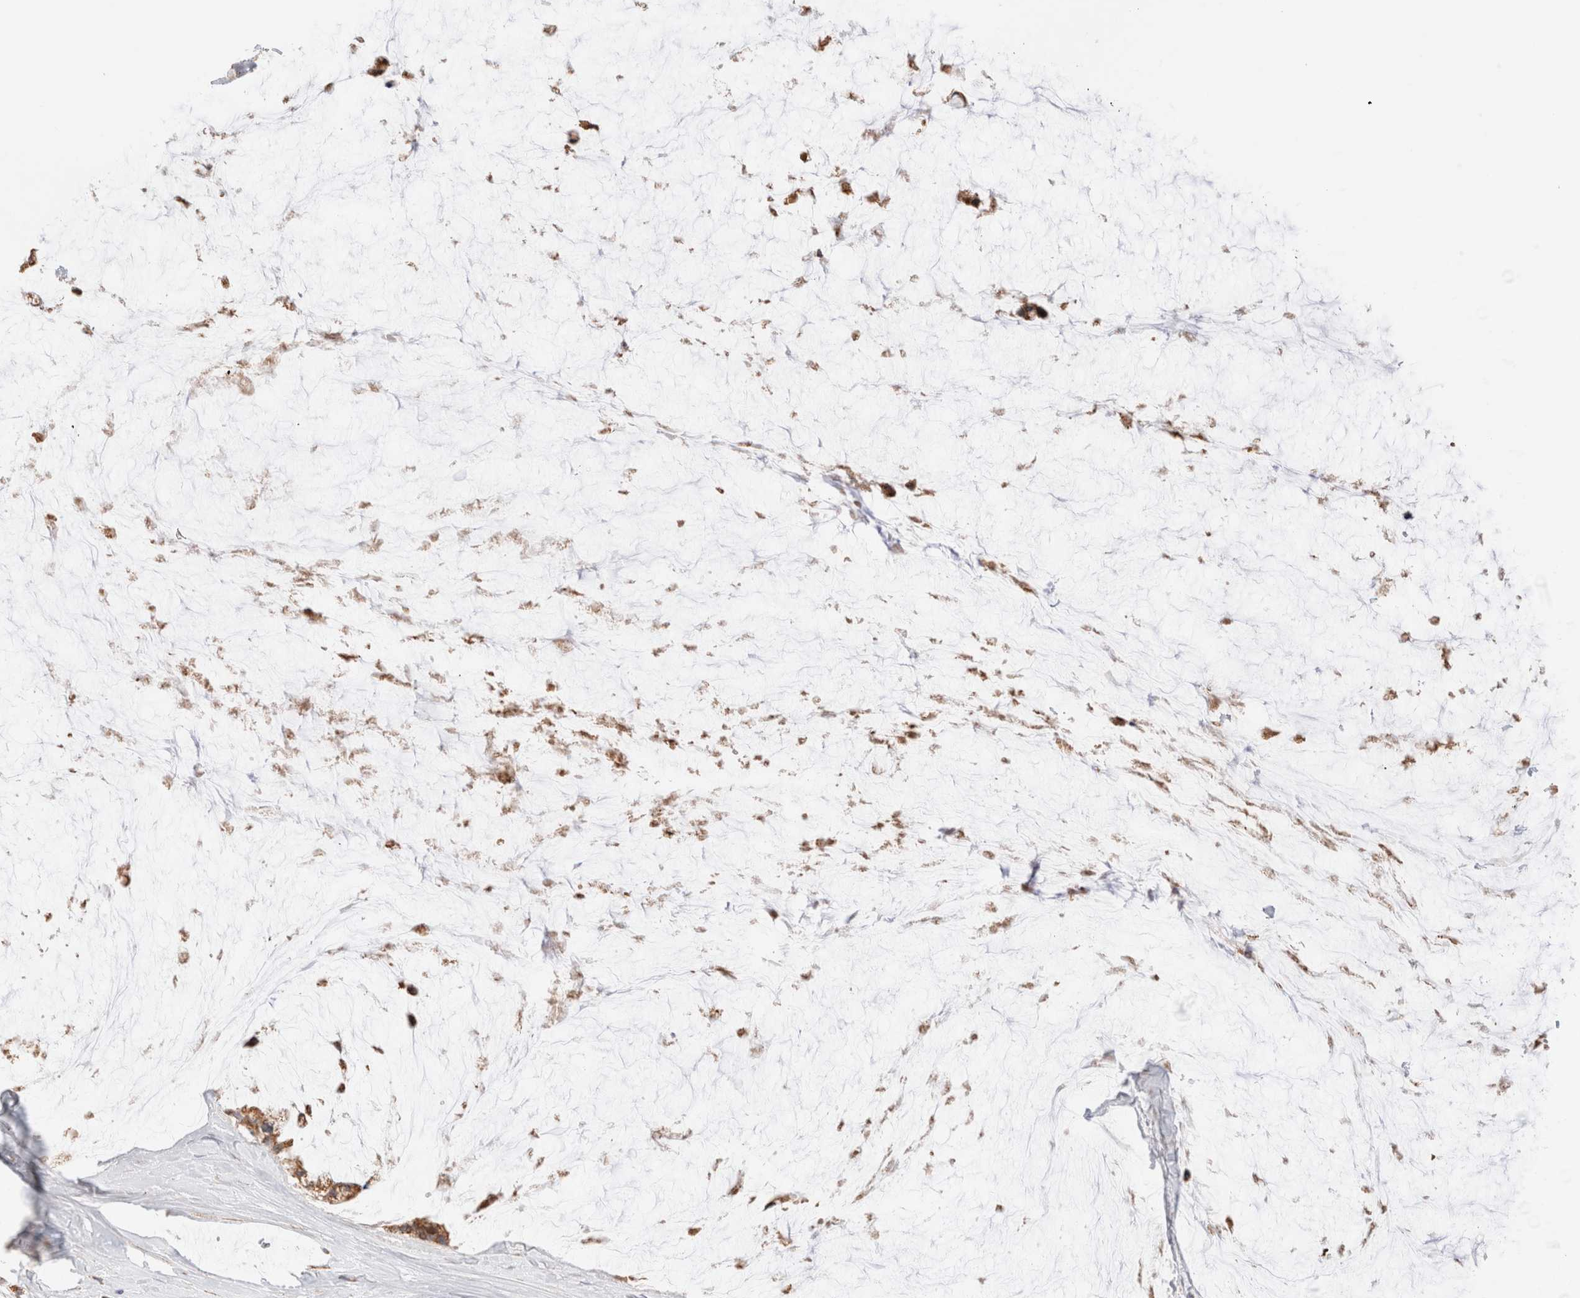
{"staining": {"intensity": "moderate", "quantity": ">75%", "location": "cytoplasmic/membranous"}, "tissue": "ovarian cancer", "cell_type": "Tumor cells", "image_type": "cancer", "snomed": [{"axis": "morphology", "description": "Cystadenocarcinoma, mucinous, NOS"}, {"axis": "topography", "description": "Ovary"}], "caption": "IHC of ovarian cancer exhibits medium levels of moderate cytoplasmic/membranous positivity in approximately >75% of tumor cells.", "gene": "TMPPE", "patient": {"sex": "female", "age": 39}}